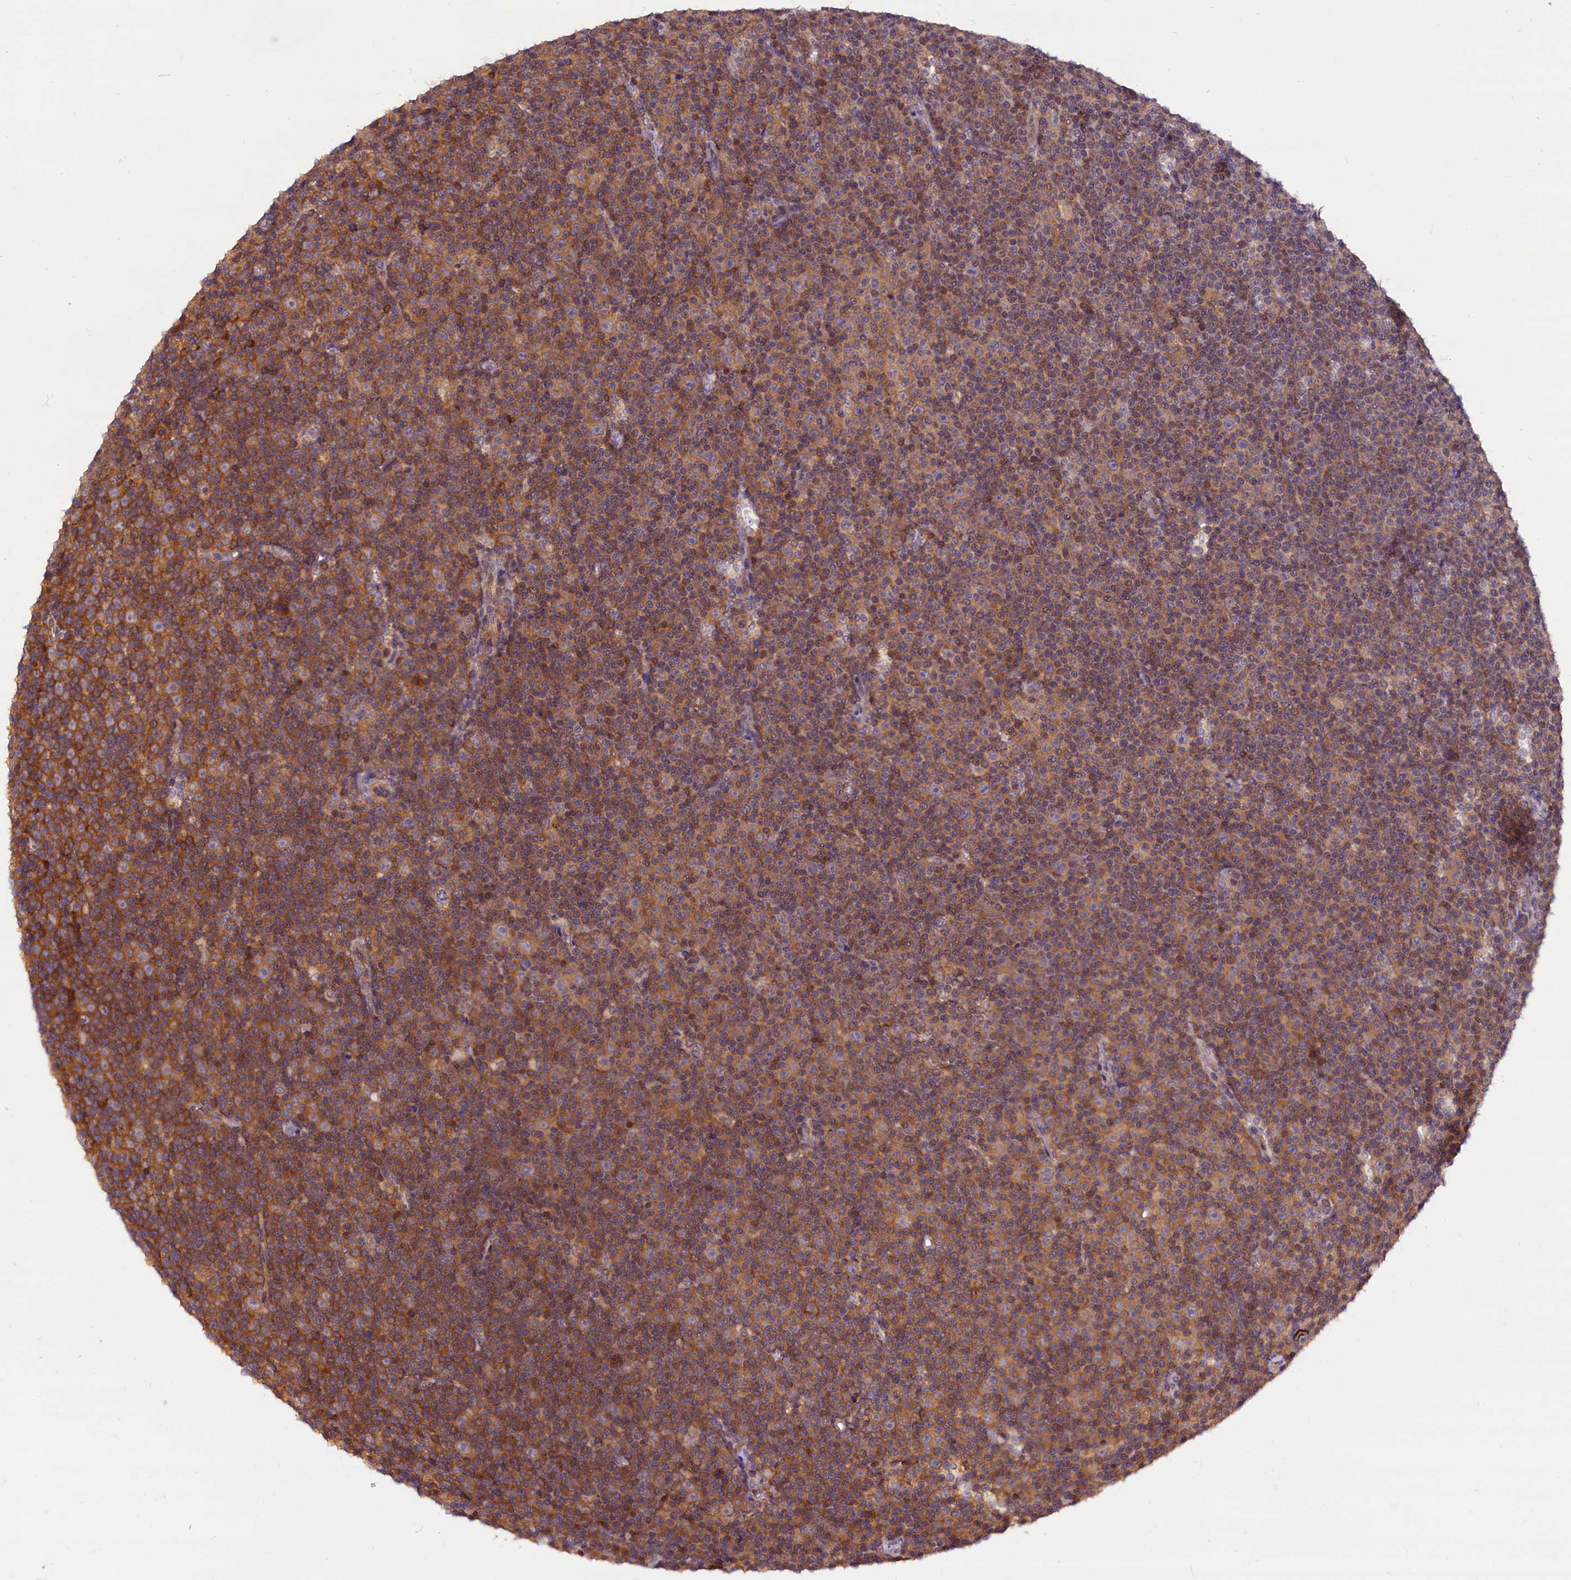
{"staining": {"intensity": "weak", "quantity": "25%-75%", "location": "cytoplasmic/membranous"}, "tissue": "lymphoma", "cell_type": "Tumor cells", "image_type": "cancer", "snomed": [{"axis": "morphology", "description": "Malignant lymphoma, non-Hodgkin's type, Low grade"}, {"axis": "topography", "description": "Lymph node"}], "caption": "Immunohistochemical staining of human lymphoma demonstrates low levels of weak cytoplasmic/membranous protein staining in about 25%-75% of tumor cells. The staining is performed using DAB brown chromogen to label protein expression. The nuclei are counter-stained blue using hematoxylin.", "gene": "TBCB", "patient": {"sex": "female", "age": 67}}